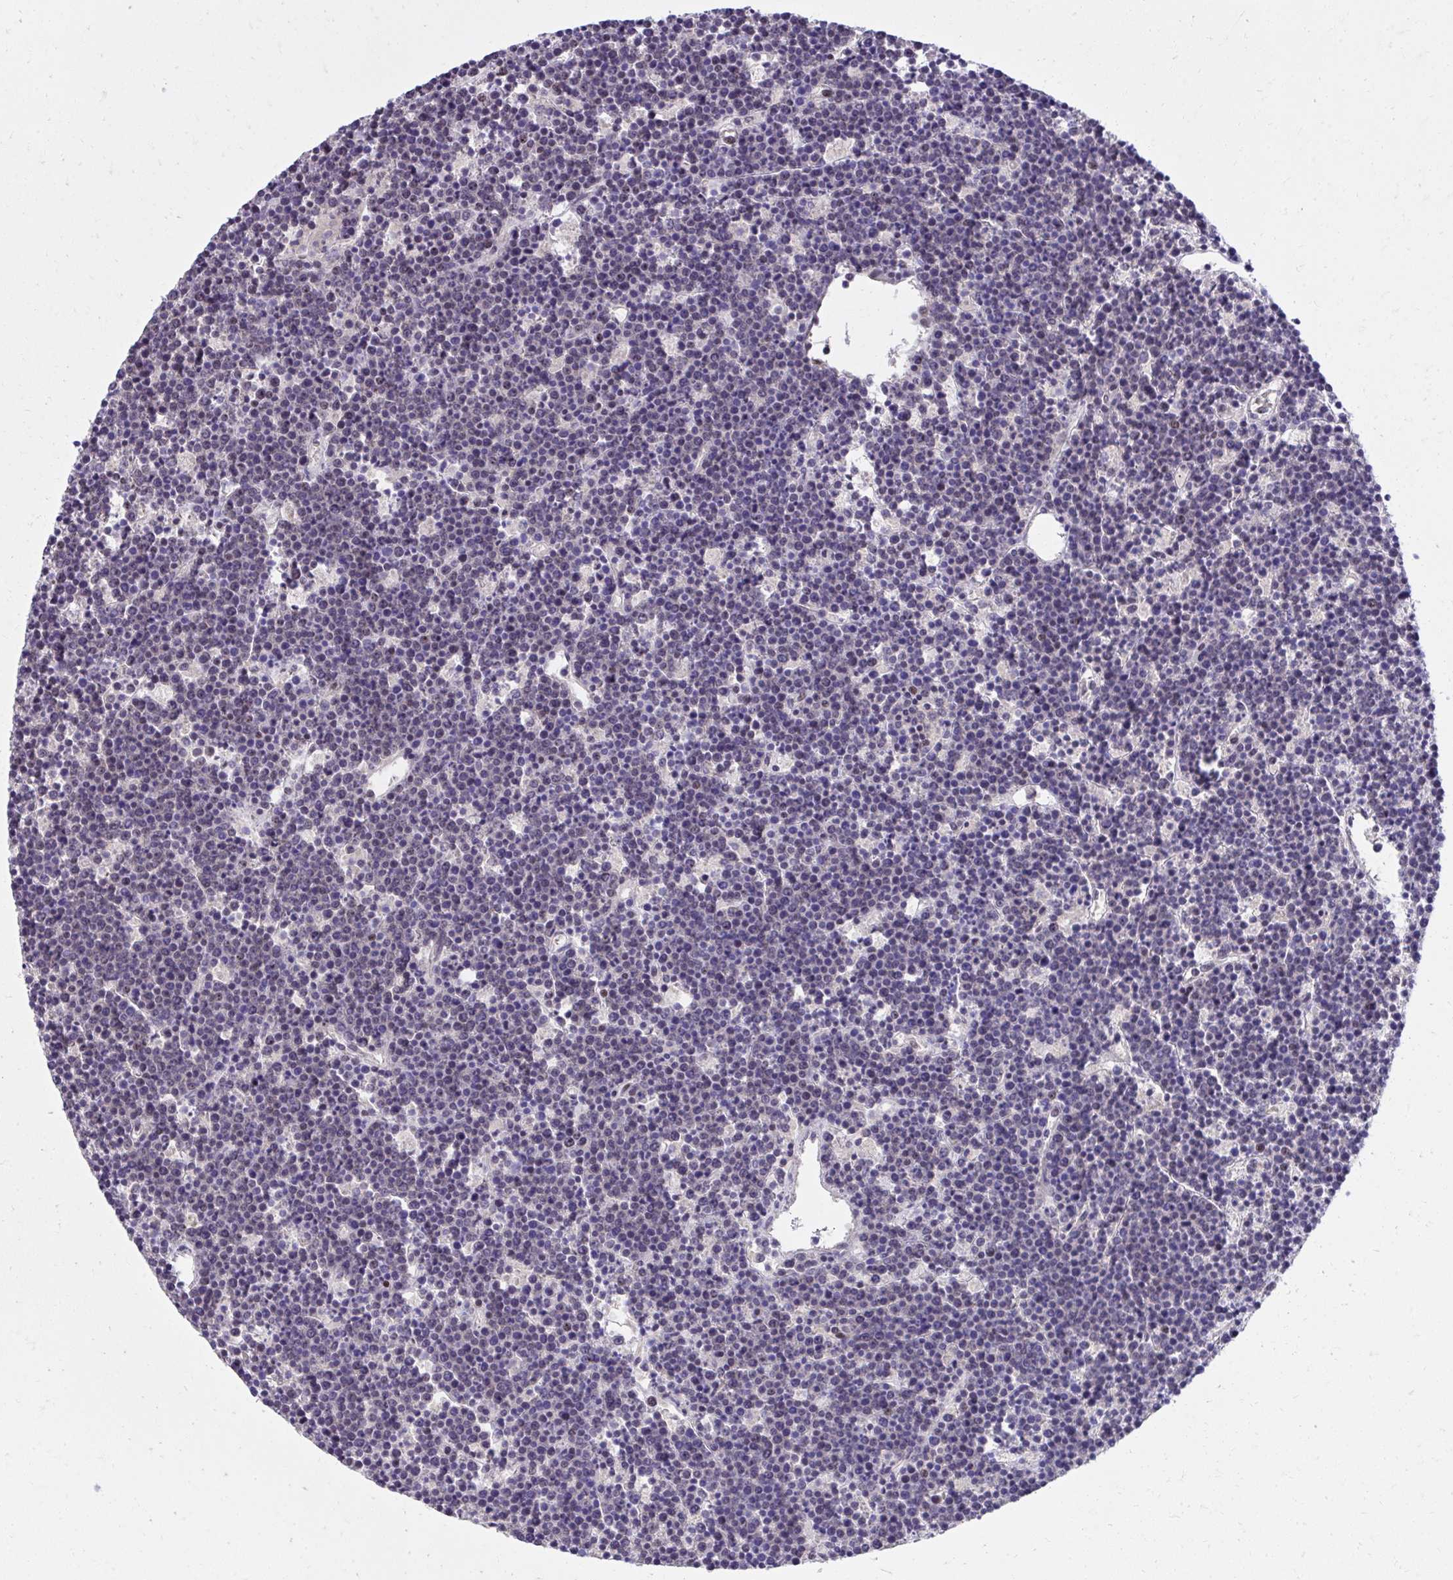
{"staining": {"intensity": "moderate", "quantity": "25%-75%", "location": "nuclear"}, "tissue": "lymphoma", "cell_type": "Tumor cells", "image_type": "cancer", "snomed": [{"axis": "morphology", "description": "Malignant lymphoma, non-Hodgkin's type, High grade"}, {"axis": "topography", "description": "Ovary"}], "caption": "A medium amount of moderate nuclear positivity is seen in about 25%-75% of tumor cells in lymphoma tissue.", "gene": "SYNE4", "patient": {"sex": "female", "age": 56}}